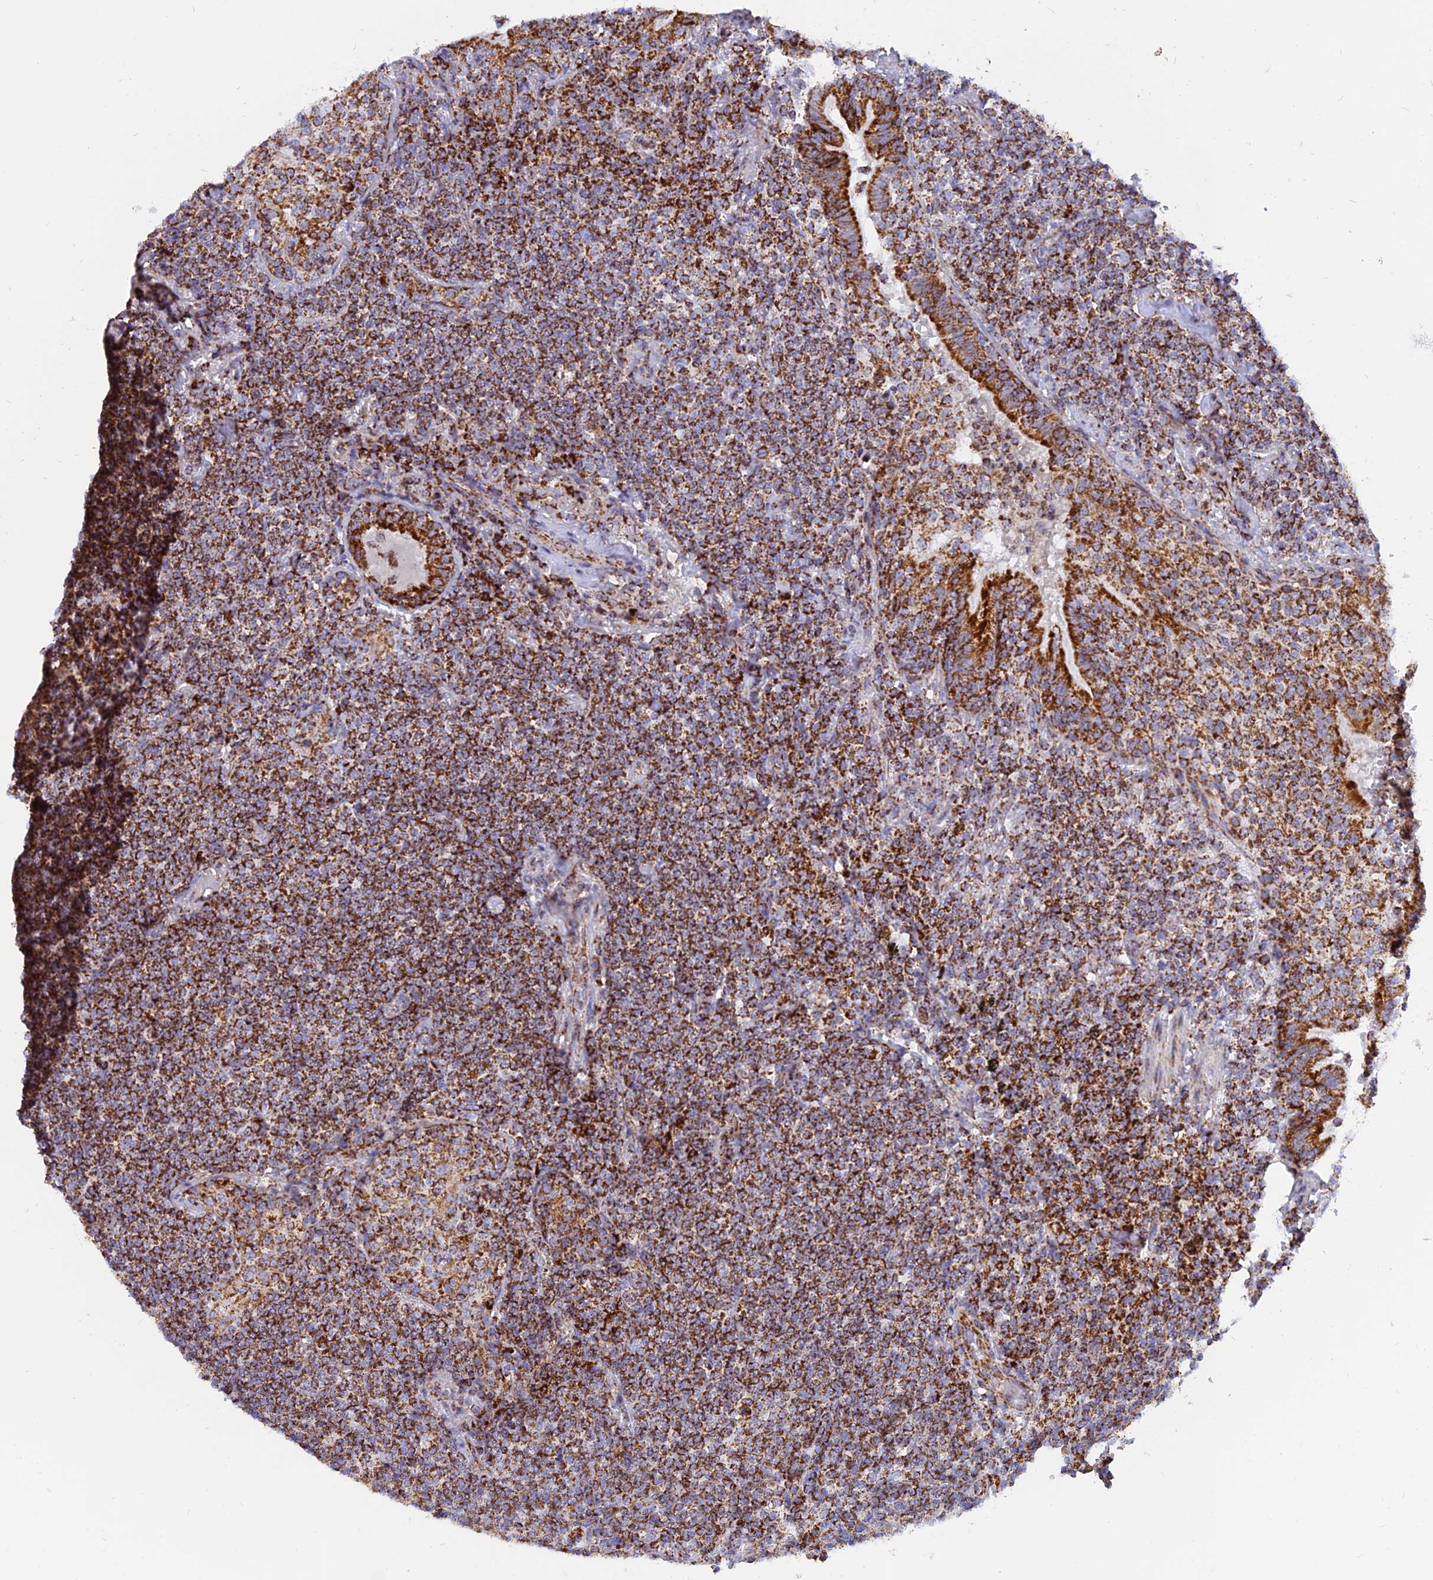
{"staining": {"intensity": "strong", "quantity": ">75%", "location": "cytoplasmic/membranous"}, "tissue": "lymphoma", "cell_type": "Tumor cells", "image_type": "cancer", "snomed": [{"axis": "morphology", "description": "Malignant lymphoma, non-Hodgkin's type, Low grade"}, {"axis": "topography", "description": "Lung"}], "caption": "Low-grade malignant lymphoma, non-Hodgkin's type tissue exhibits strong cytoplasmic/membranous positivity in approximately >75% of tumor cells", "gene": "NDUFB6", "patient": {"sex": "female", "age": 71}}